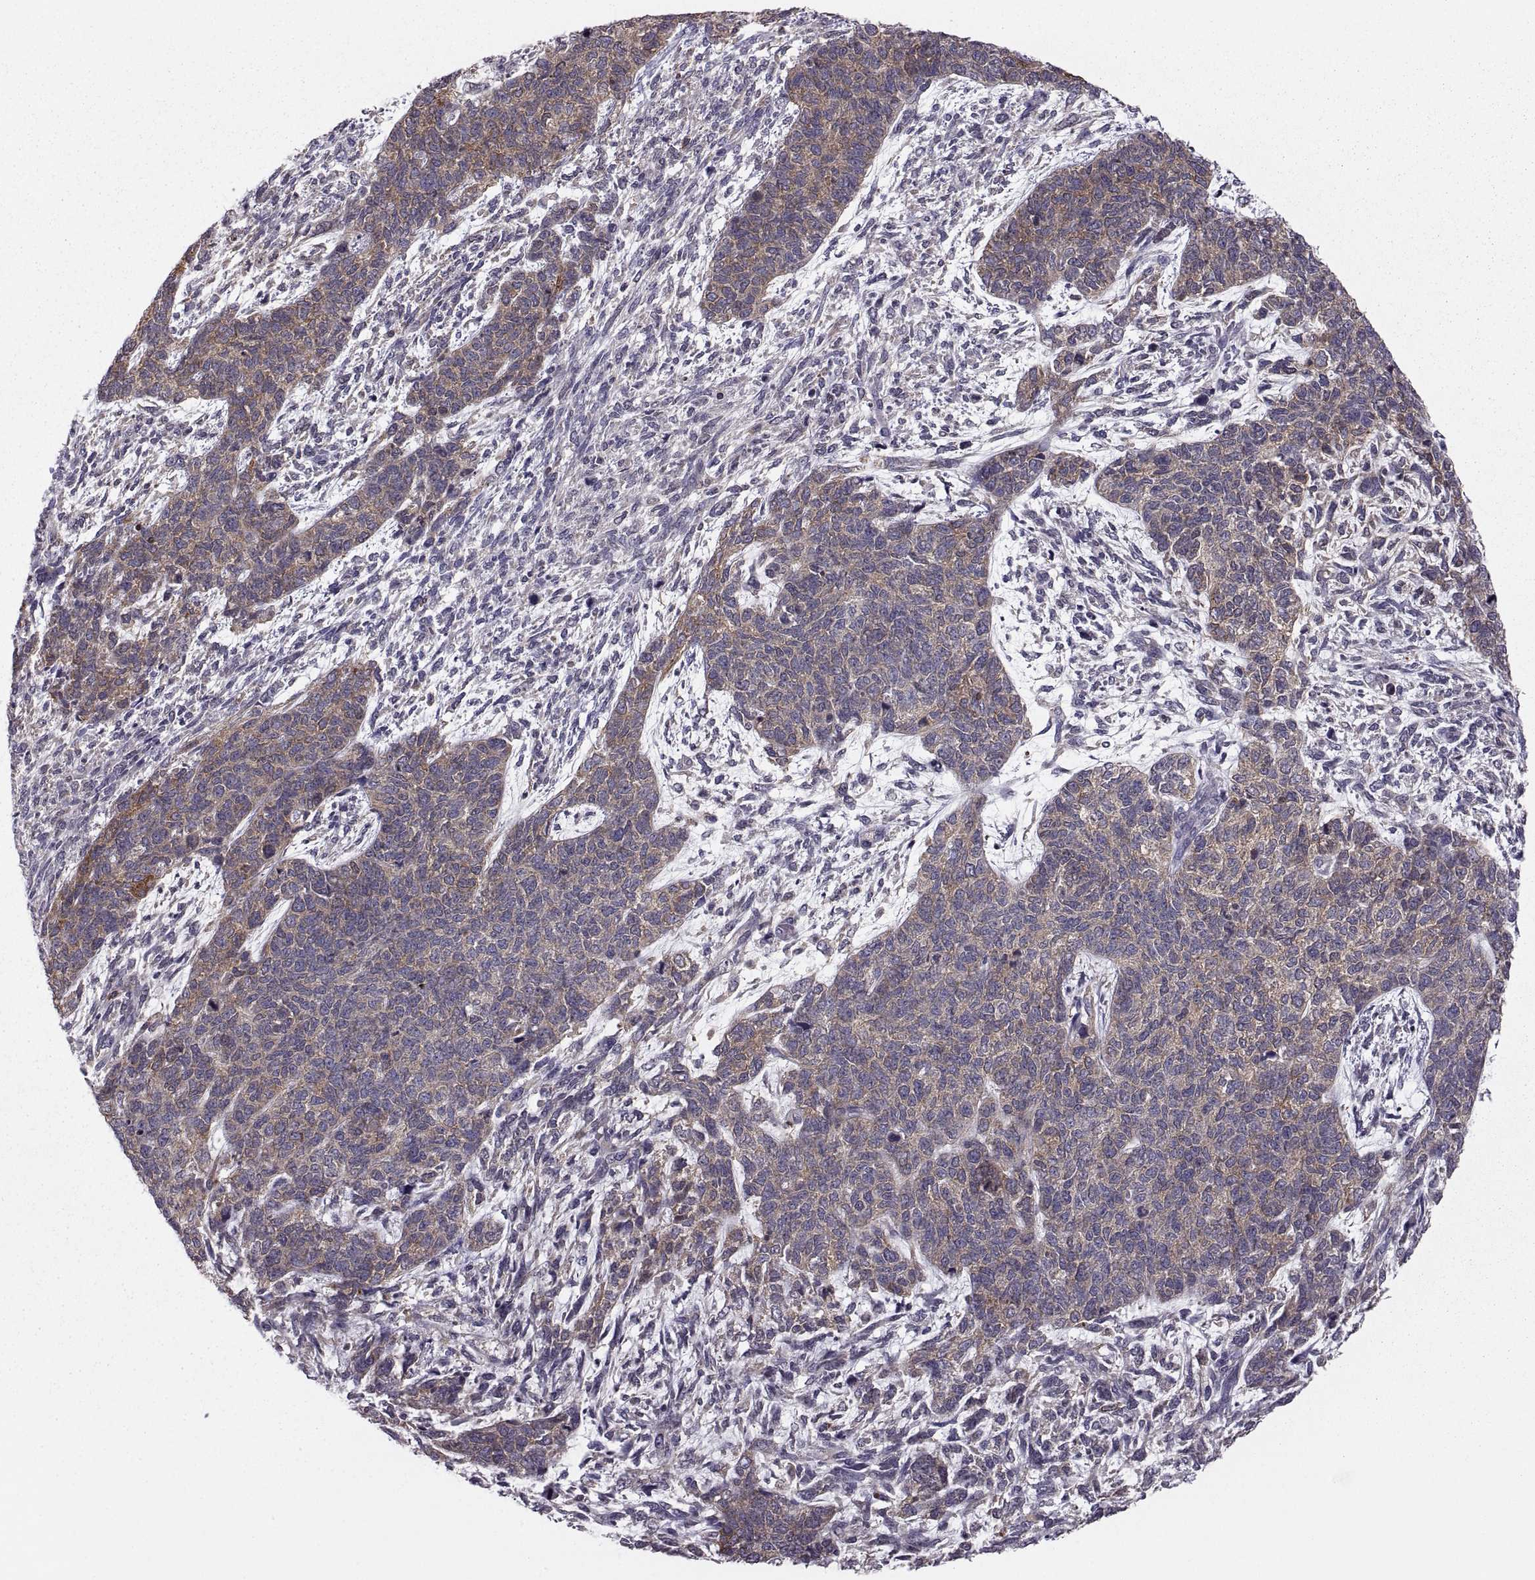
{"staining": {"intensity": "weak", "quantity": "25%-75%", "location": "cytoplasmic/membranous"}, "tissue": "cervical cancer", "cell_type": "Tumor cells", "image_type": "cancer", "snomed": [{"axis": "morphology", "description": "Squamous cell carcinoma, NOS"}, {"axis": "topography", "description": "Cervix"}], "caption": "IHC staining of squamous cell carcinoma (cervical), which exhibits low levels of weak cytoplasmic/membranous staining in about 25%-75% of tumor cells indicating weak cytoplasmic/membranous protein staining. The staining was performed using DAB (3,3'-diaminobenzidine) (brown) for protein detection and nuclei were counterstained in hematoxylin (blue).", "gene": "EZR", "patient": {"sex": "female", "age": 63}}